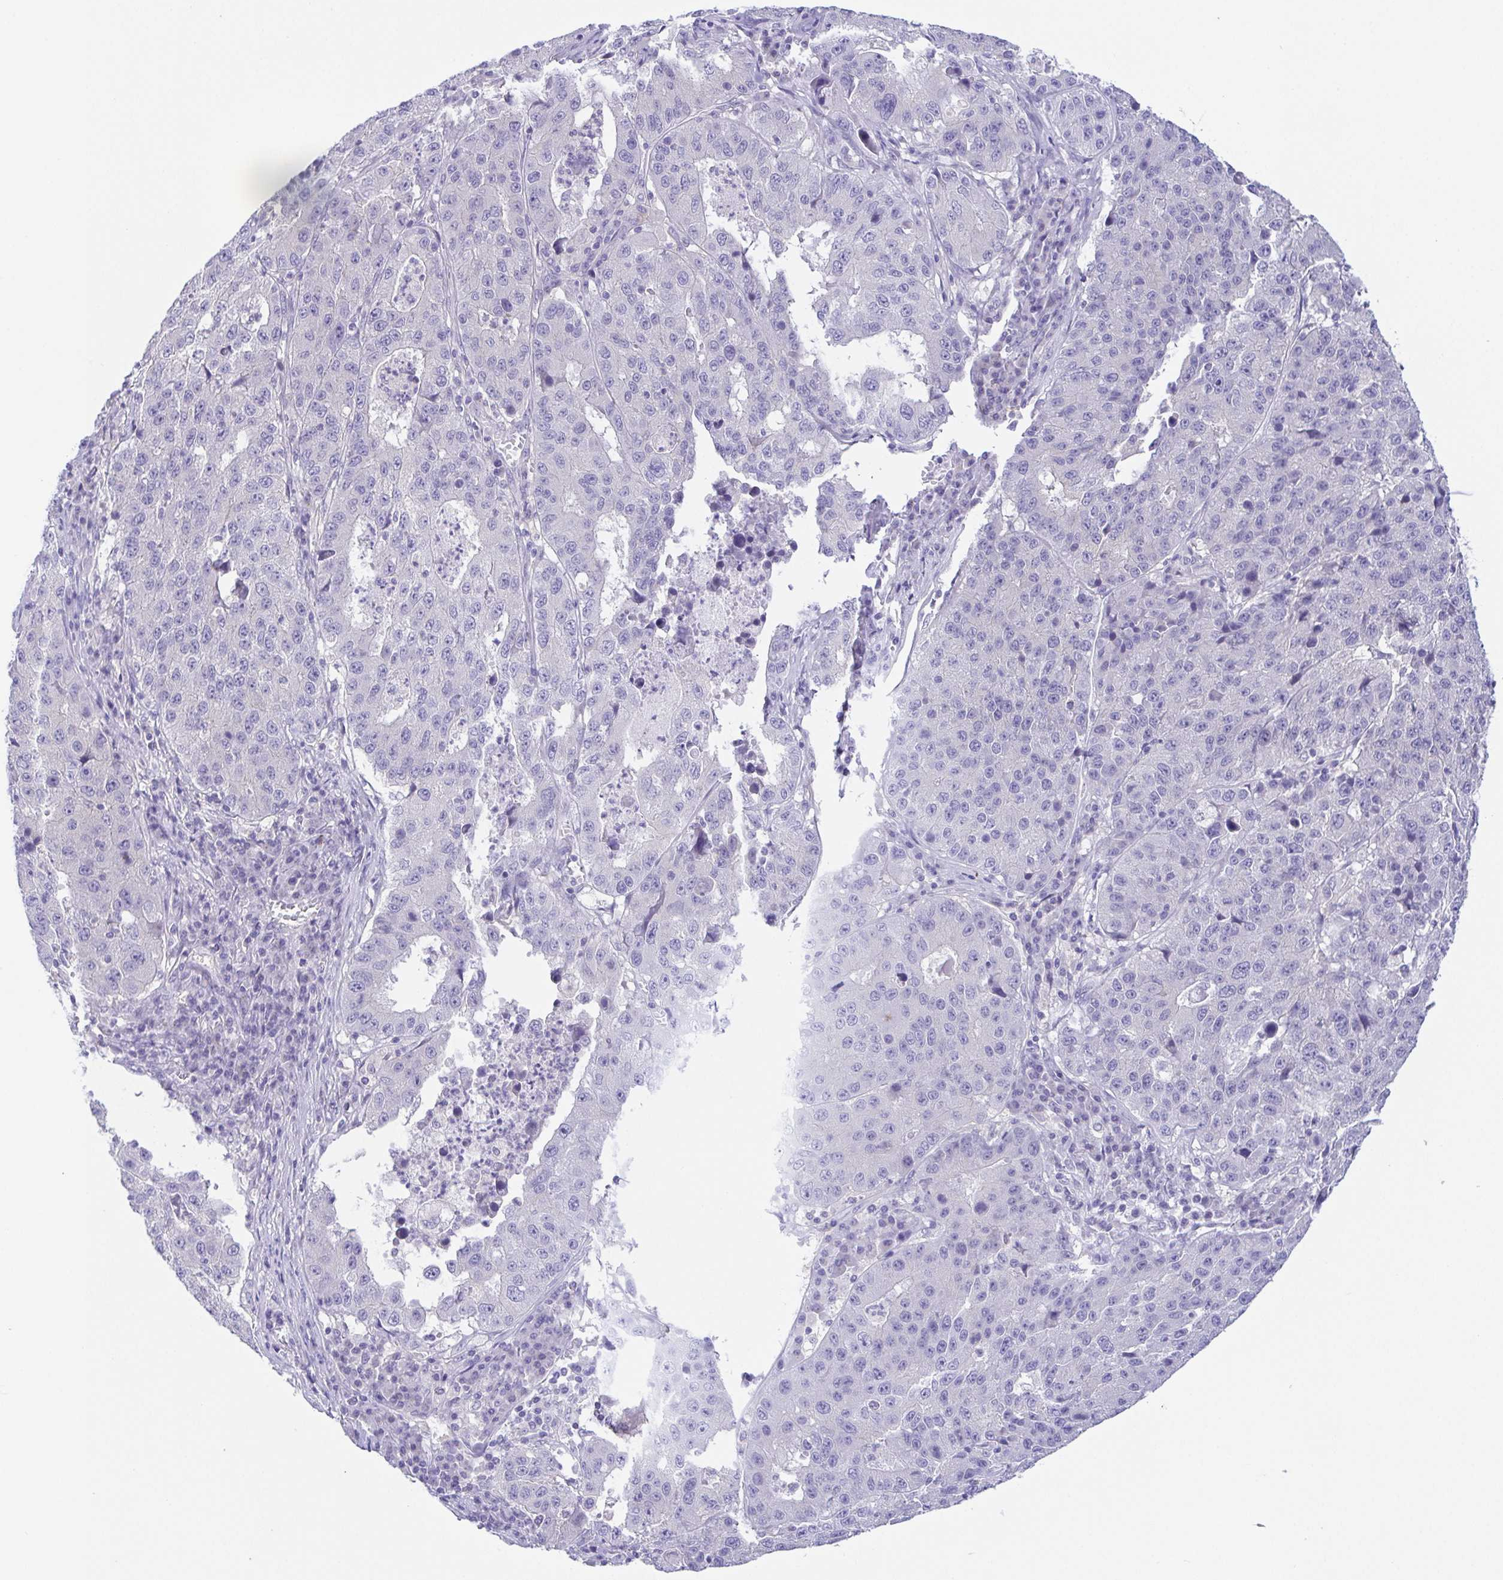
{"staining": {"intensity": "negative", "quantity": "none", "location": "none"}, "tissue": "stomach cancer", "cell_type": "Tumor cells", "image_type": "cancer", "snomed": [{"axis": "morphology", "description": "Adenocarcinoma, NOS"}, {"axis": "topography", "description": "Stomach"}], "caption": "Protein analysis of stomach cancer displays no significant staining in tumor cells.", "gene": "KRTDAP", "patient": {"sex": "male", "age": 71}}